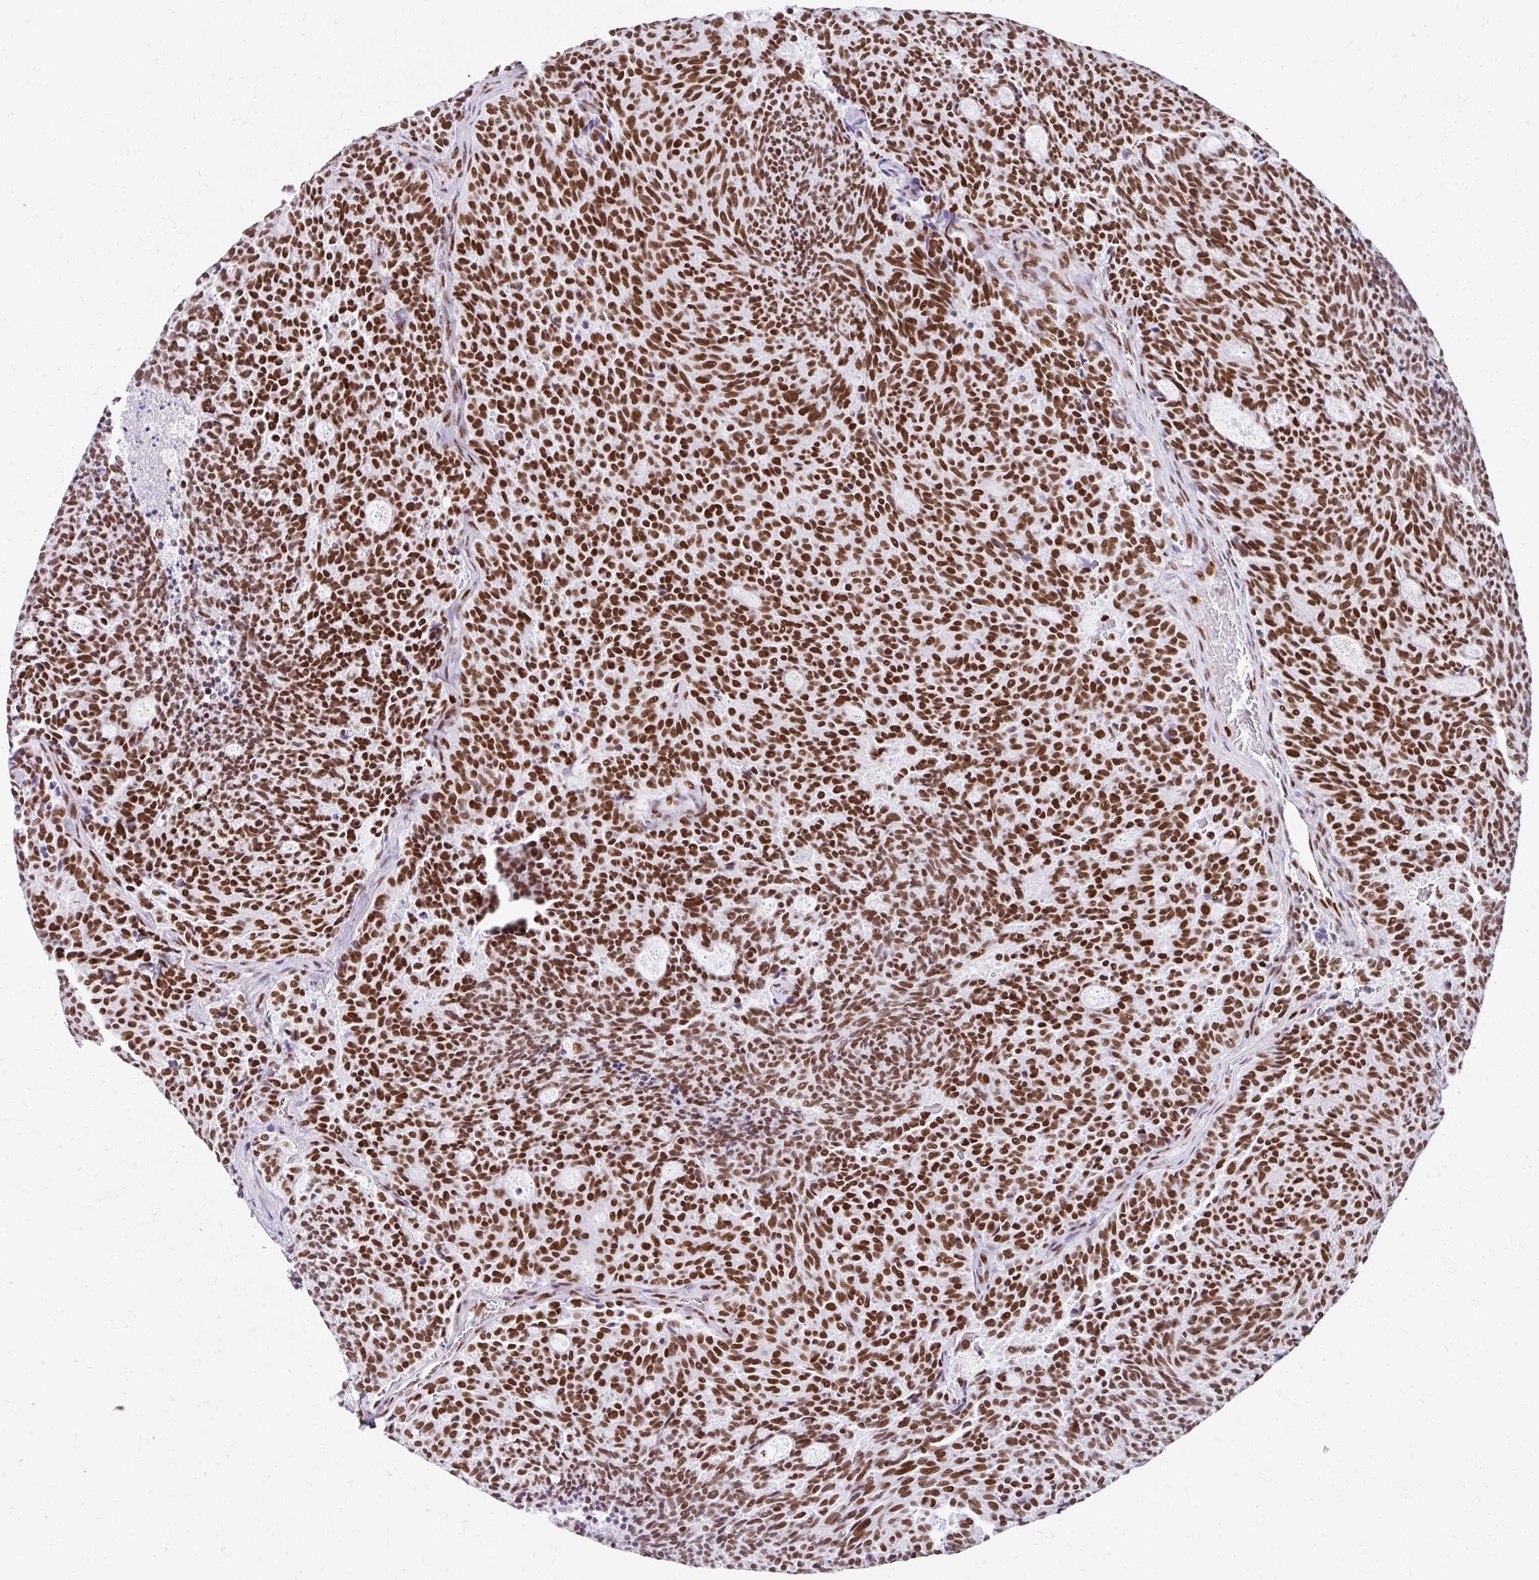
{"staining": {"intensity": "strong", "quantity": ">75%", "location": "nuclear"}, "tissue": "carcinoid", "cell_type": "Tumor cells", "image_type": "cancer", "snomed": [{"axis": "morphology", "description": "Carcinoid, malignant, NOS"}, {"axis": "topography", "description": "Pancreas"}], "caption": "Strong nuclear protein staining is present in approximately >75% of tumor cells in carcinoid.", "gene": "KHDRBS1", "patient": {"sex": "female", "age": 54}}